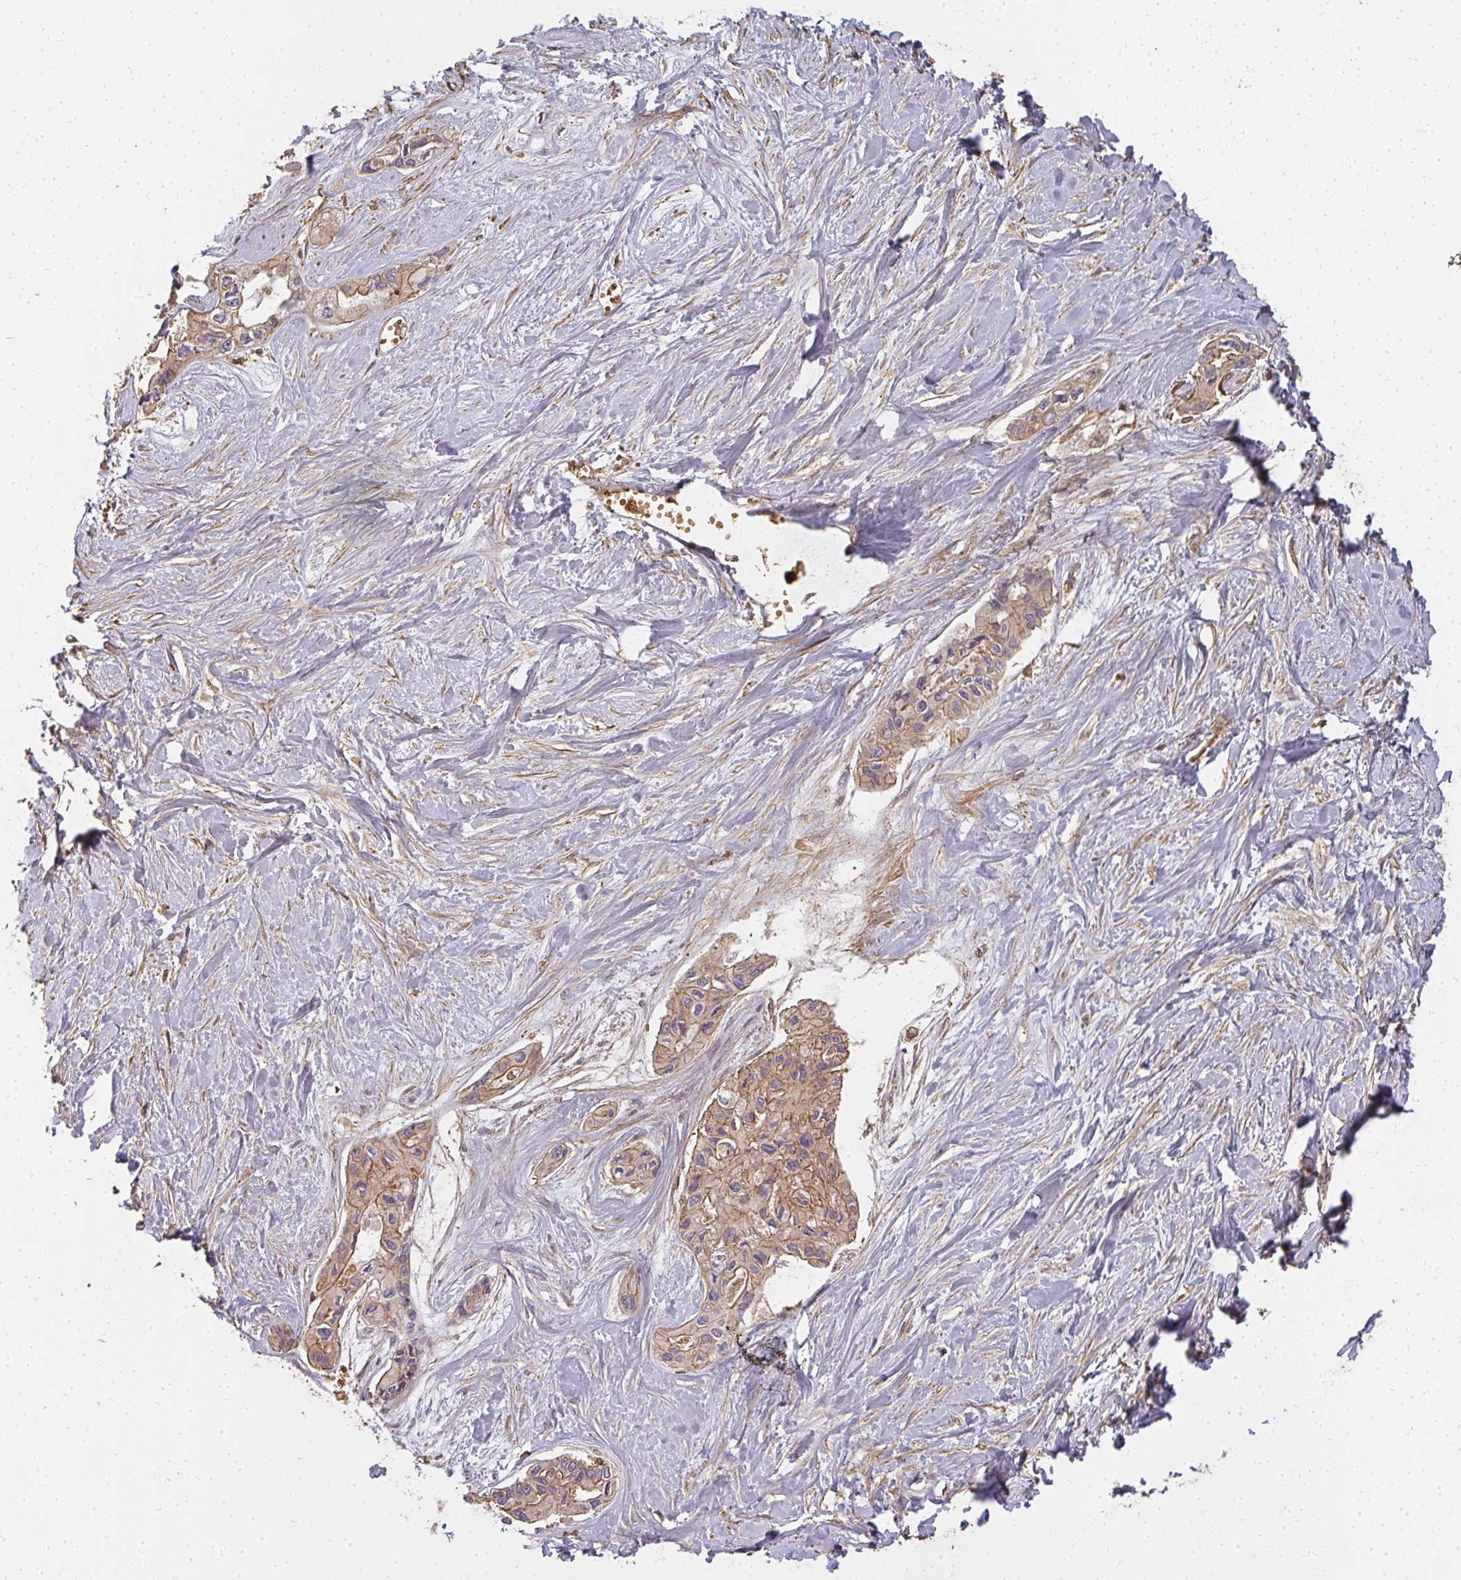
{"staining": {"intensity": "moderate", "quantity": ">75%", "location": "cytoplasmic/membranous"}, "tissue": "pancreatic cancer", "cell_type": "Tumor cells", "image_type": "cancer", "snomed": [{"axis": "morphology", "description": "Adenocarcinoma, NOS"}, {"axis": "topography", "description": "Pancreas"}], "caption": "A high-resolution photomicrograph shows immunohistochemistry staining of pancreatic cancer, which demonstrates moderate cytoplasmic/membranous staining in about >75% of tumor cells. Immunohistochemistry stains the protein of interest in brown and the nuclei are stained blue.", "gene": "CNTRL", "patient": {"sex": "female", "age": 50}}